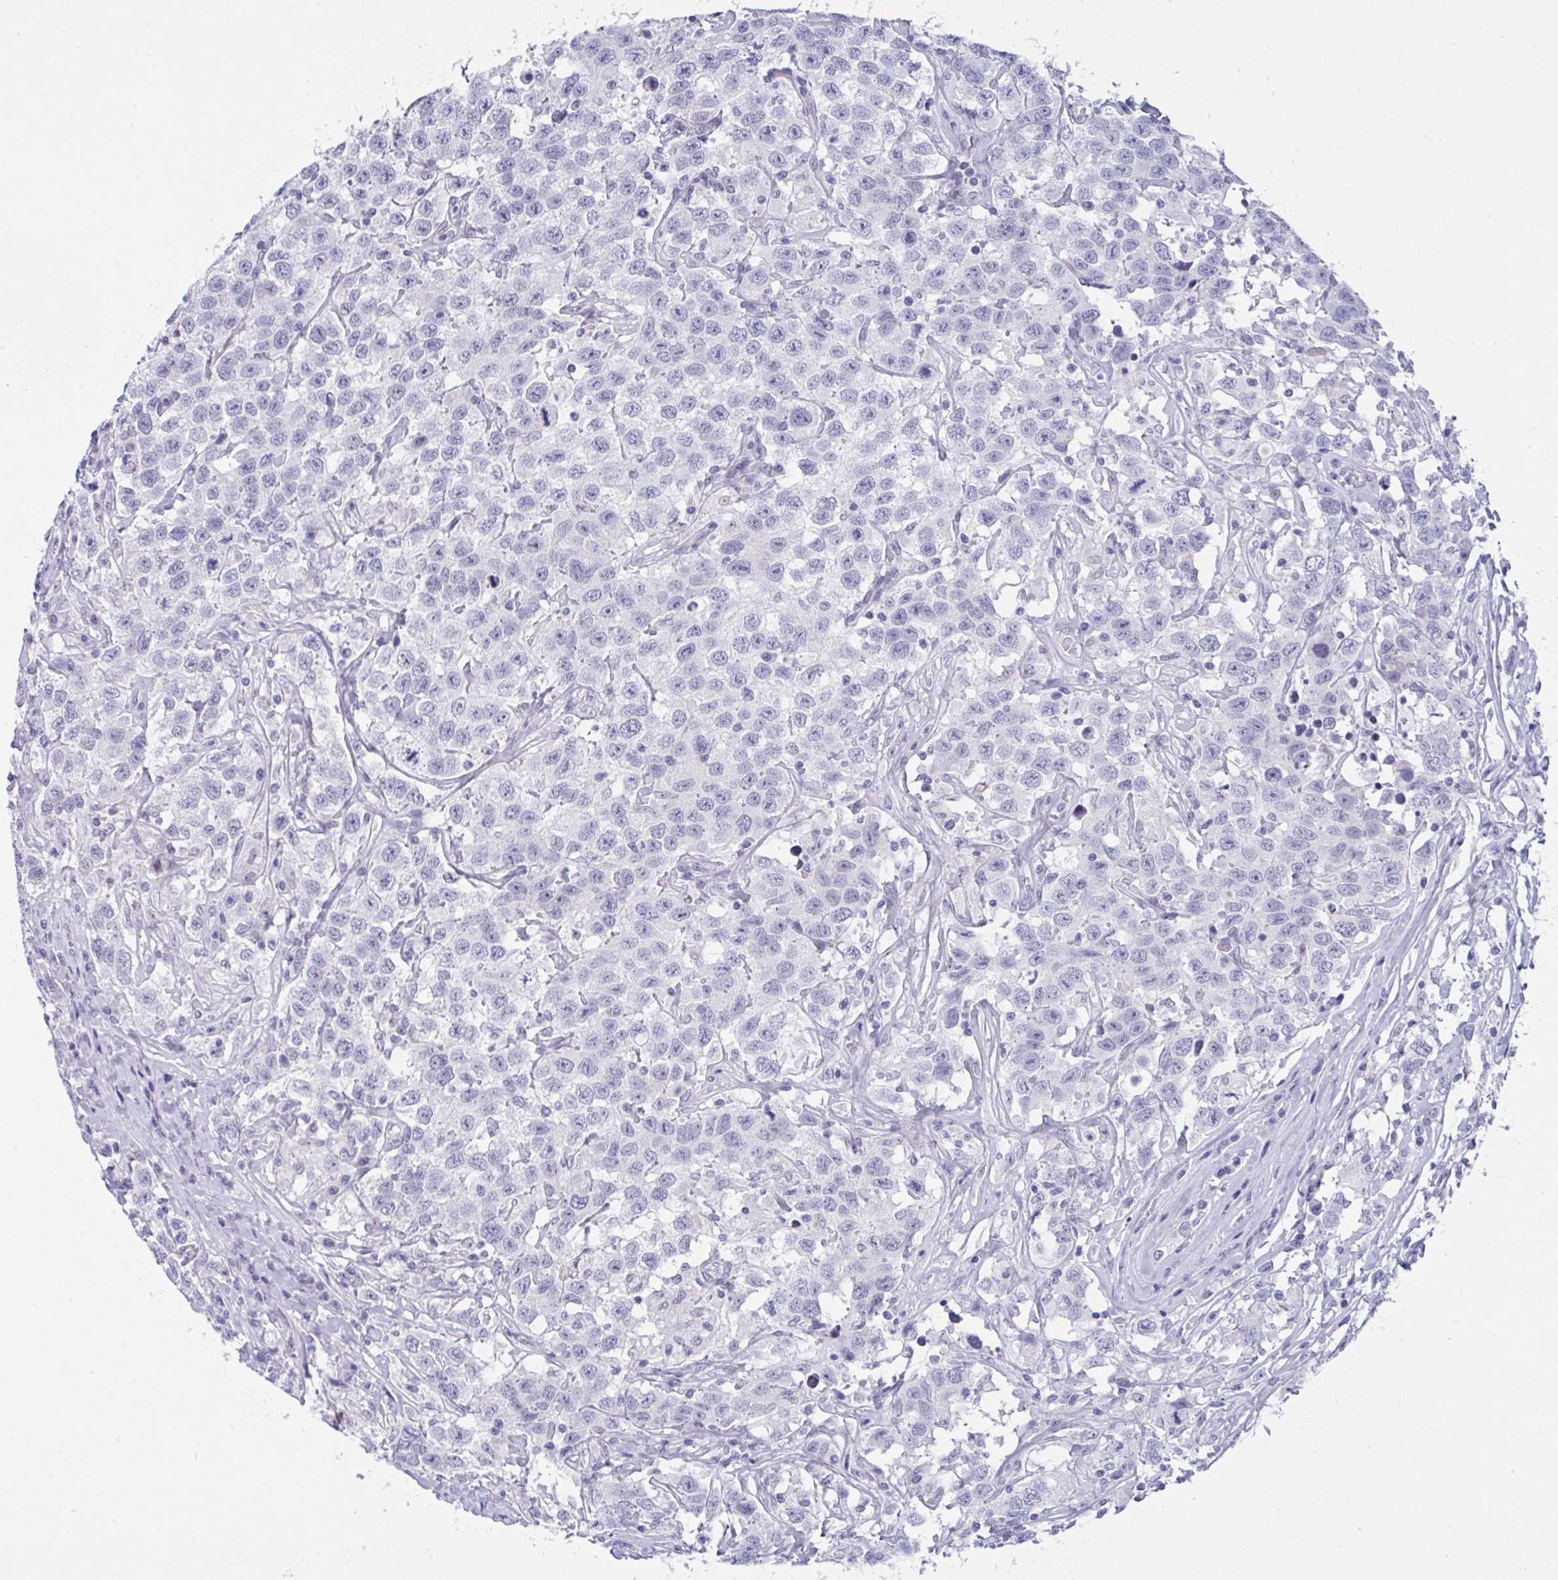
{"staining": {"intensity": "negative", "quantity": "none", "location": "none"}, "tissue": "testis cancer", "cell_type": "Tumor cells", "image_type": "cancer", "snomed": [{"axis": "morphology", "description": "Seminoma, NOS"}, {"axis": "topography", "description": "Testis"}], "caption": "The micrograph reveals no significant staining in tumor cells of testis cancer (seminoma).", "gene": "FBXL22", "patient": {"sex": "male", "age": 41}}